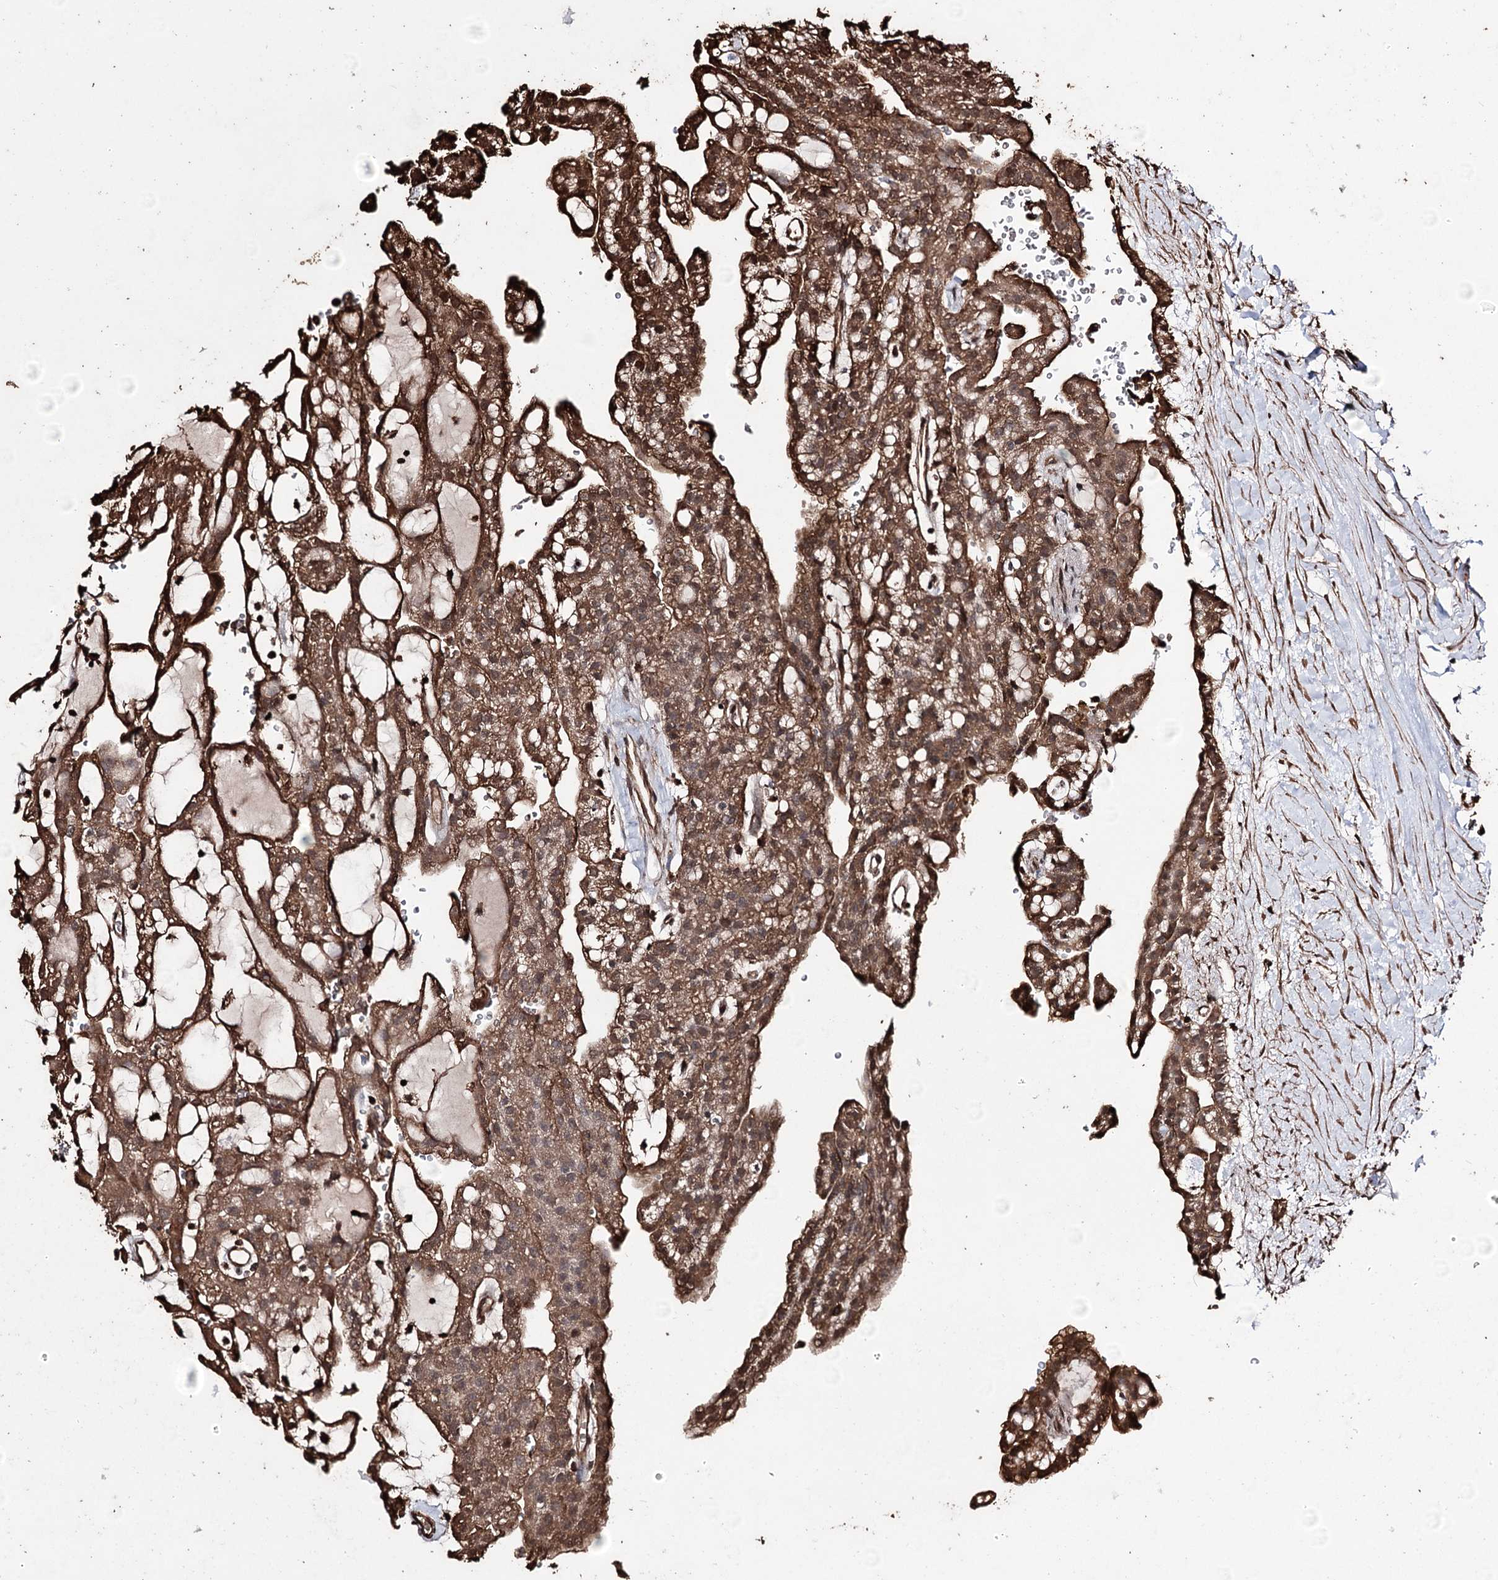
{"staining": {"intensity": "strong", "quantity": ">75%", "location": "cytoplasmic/membranous"}, "tissue": "renal cancer", "cell_type": "Tumor cells", "image_type": "cancer", "snomed": [{"axis": "morphology", "description": "Adenocarcinoma, NOS"}, {"axis": "topography", "description": "Kidney"}], "caption": "The histopathology image reveals immunohistochemical staining of renal cancer. There is strong cytoplasmic/membranous staining is present in about >75% of tumor cells.", "gene": "ZNF662", "patient": {"sex": "male", "age": 63}}